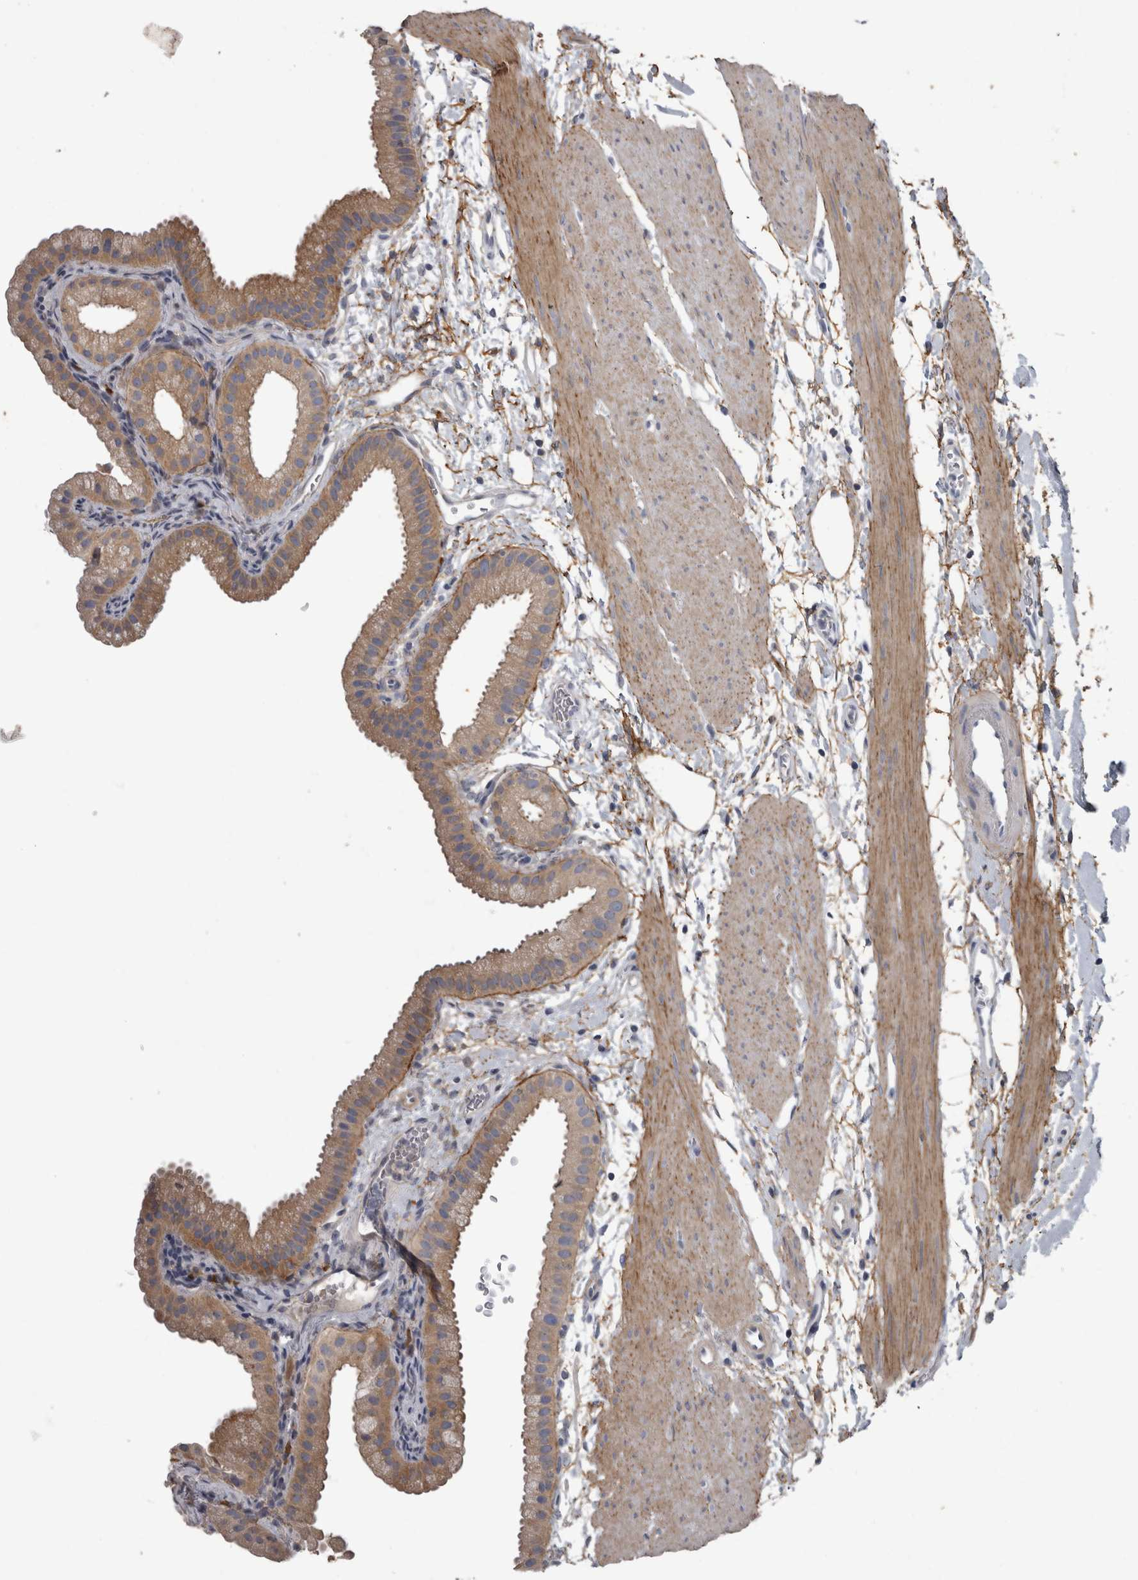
{"staining": {"intensity": "moderate", "quantity": ">75%", "location": "cytoplasmic/membranous"}, "tissue": "gallbladder", "cell_type": "Glandular cells", "image_type": "normal", "snomed": [{"axis": "morphology", "description": "Normal tissue, NOS"}, {"axis": "topography", "description": "Gallbladder"}], "caption": "Immunohistochemistry micrograph of normal gallbladder: gallbladder stained using IHC demonstrates medium levels of moderate protein expression localized specifically in the cytoplasmic/membranous of glandular cells, appearing as a cytoplasmic/membranous brown color.", "gene": "EFEMP2", "patient": {"sex": "female", "age": 64}}